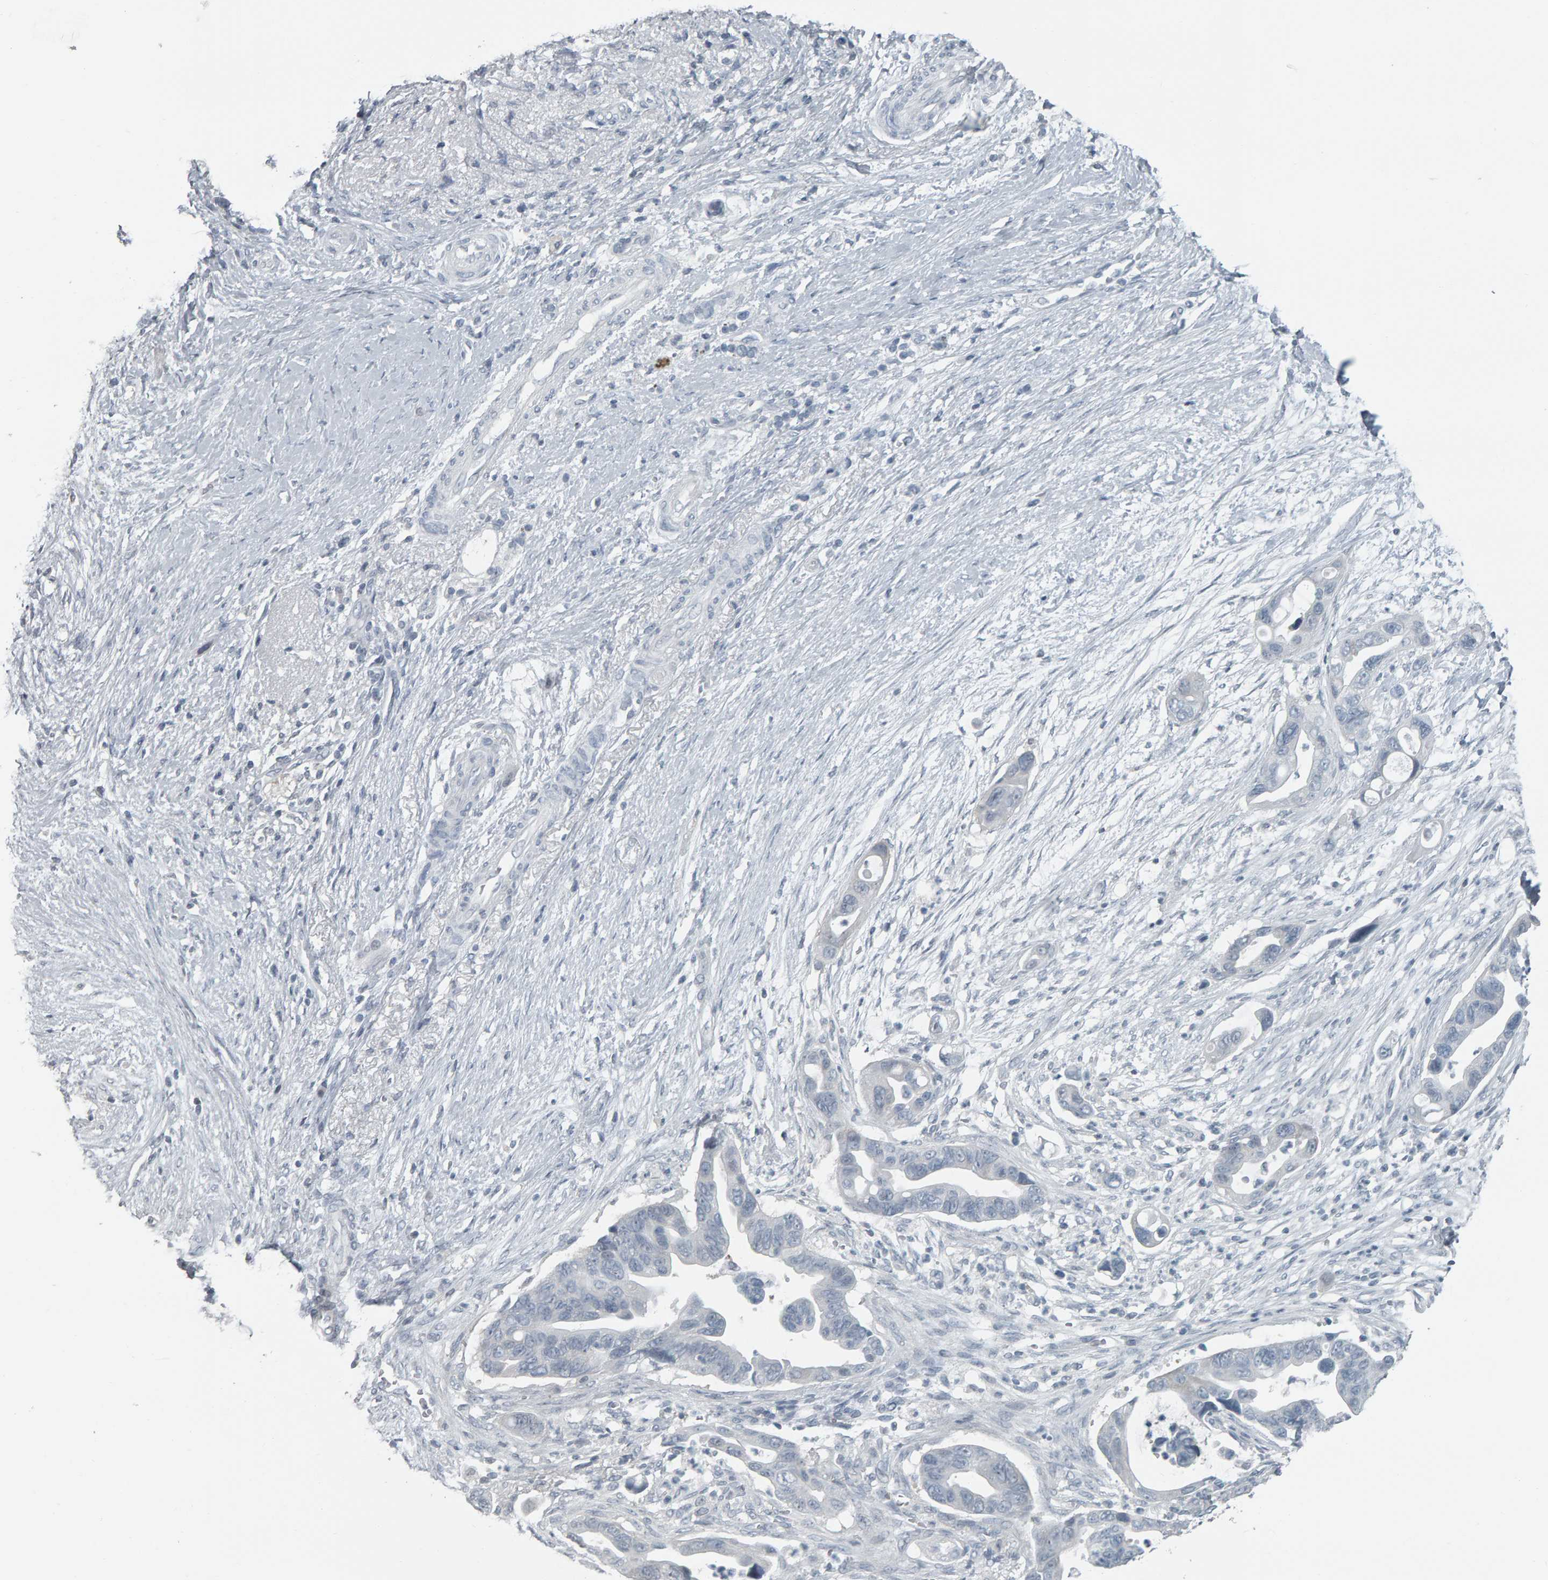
{"staining": {"intensity": "negative", "quantity": "none", "location": "none"}, "tissue": "pancreatic cancer", "cell_type": "Tumor cells", "image_type": "cancer", "snomed": [{"axis": "morphology", "description": "Adenocarcinoma, NOS"}, {"axis": "topography", "description": "Pancreas"}], "caption": "Tumor cells are negative for protein expression in human pancreatic adenocarcinoma.", "gene": "PYY", "patient": {"sex": "female", "age": 72}}